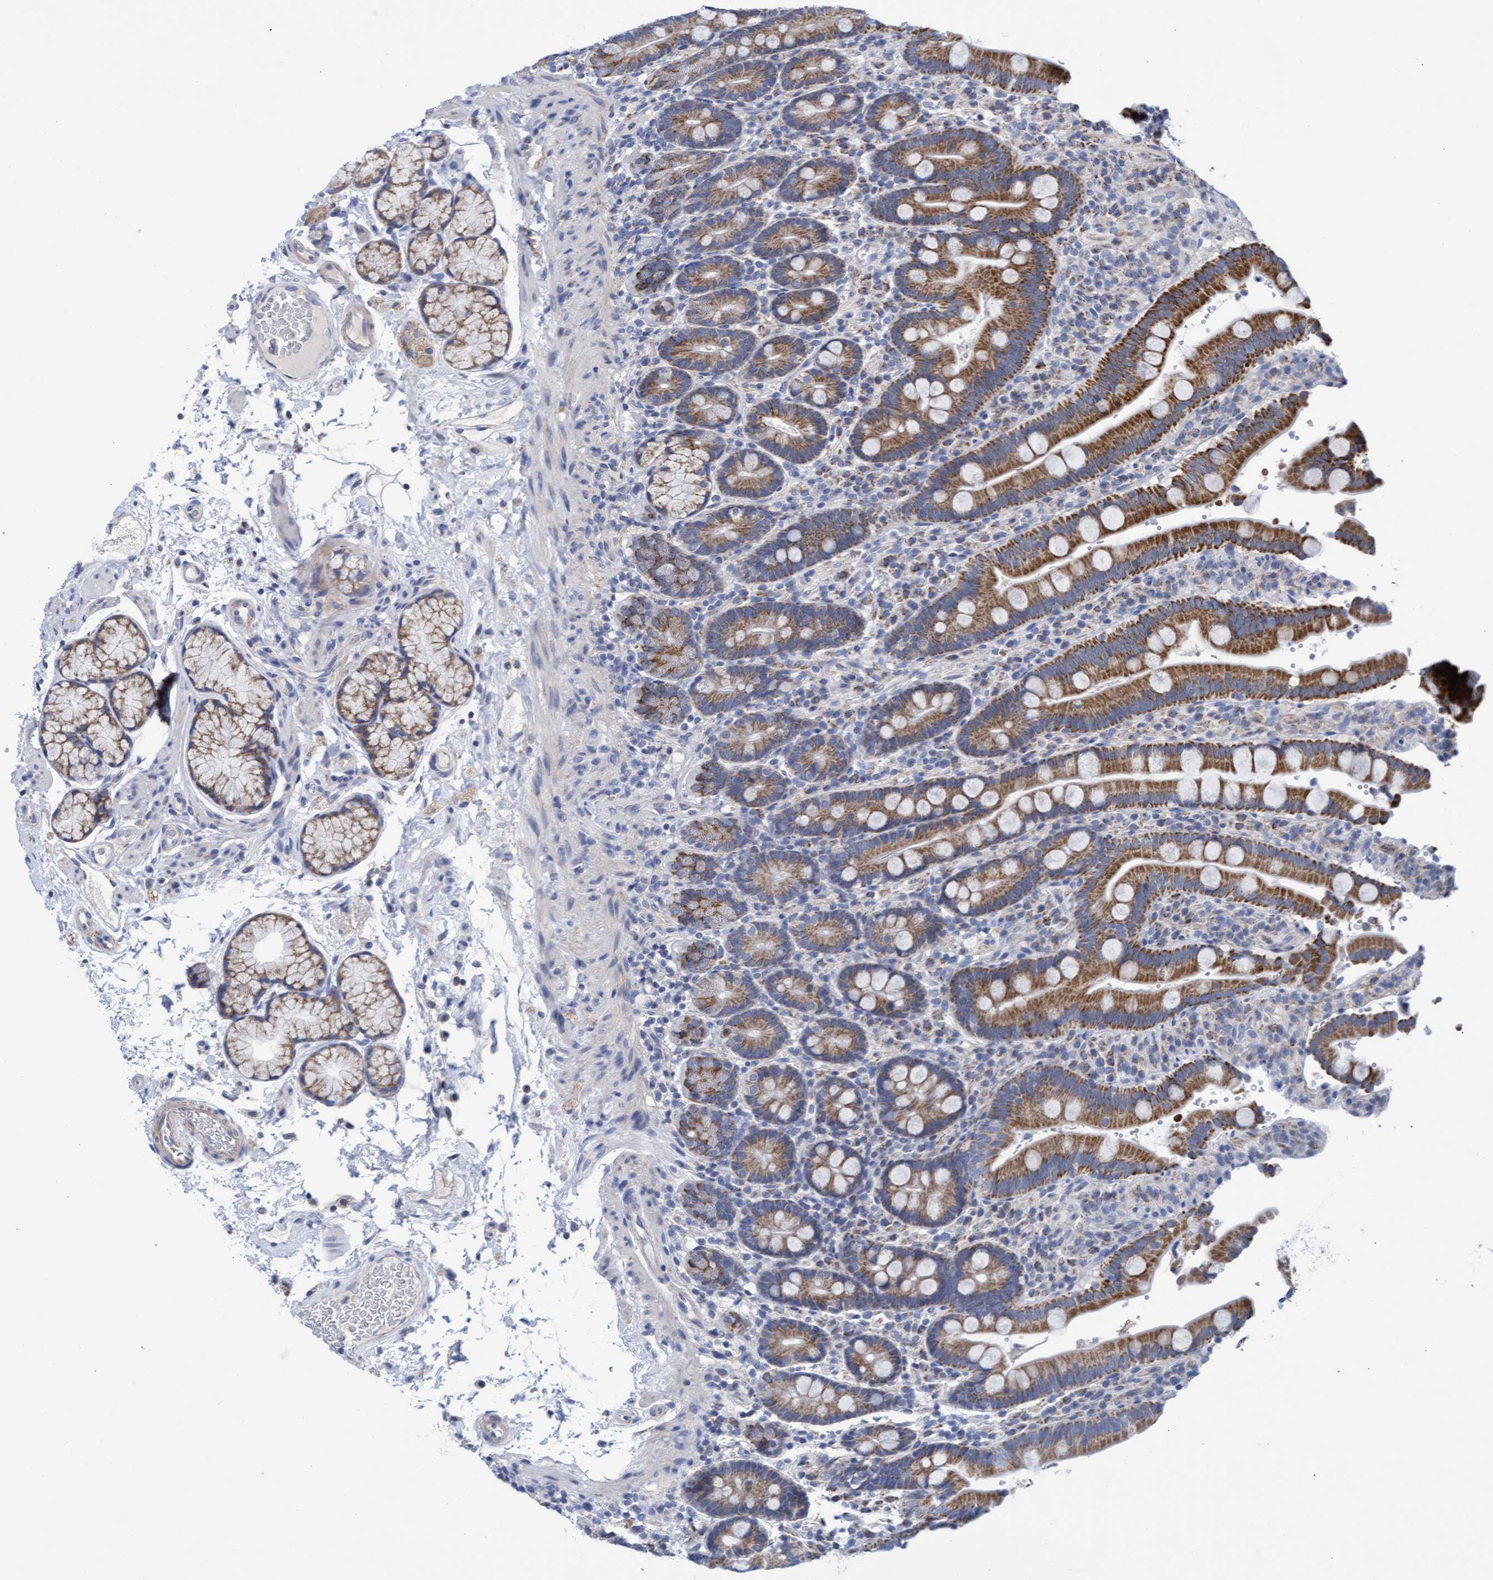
{"staining": {"intensity": "strong", "quantity": ">75%", "location": "cytoplasmic/membranous"}, "tissue": "duodenum", "cell_type": "Glandular cells", "image_type": "normal", "snomed": [{"axis": "morphology", "description": "Normal tissue, NOS"}, {"axis": "topography", "description": "Small intestine, NOS"}], "caption": "Strong cytoplasmic/membranous expression is seen in approximately >75% of glandular cells in benign duodenum. The protein of interest is shown in brown color, while the nuclei are stained blue.", "gene": "ZNF750", "patient": {"sex": "female", "age": 71}}